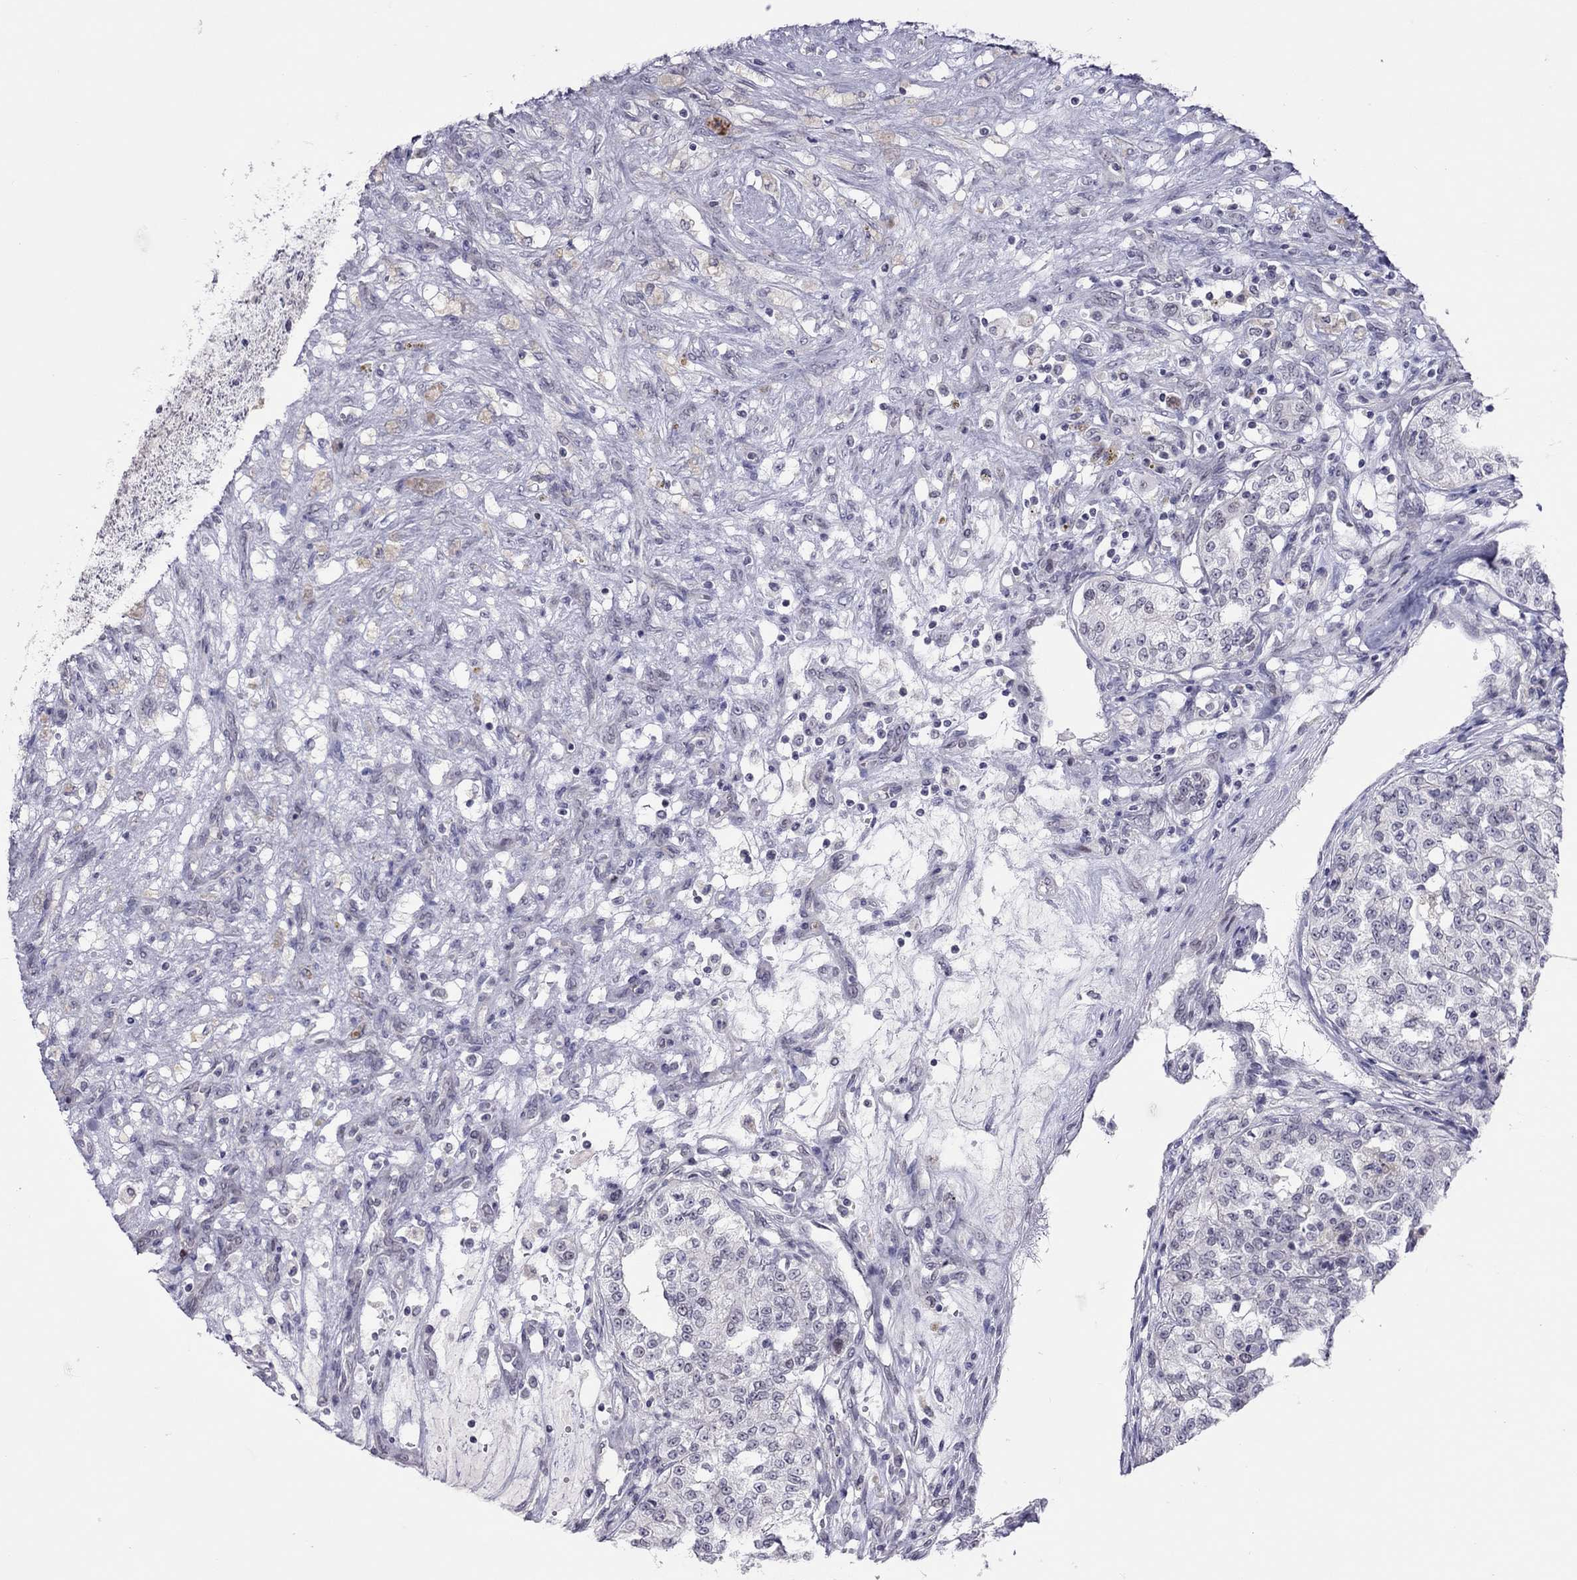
{"staining": {"intensity": "negative", "quantity": "none", "location": "none"}, "tissue": "renal cancer", "cell_type": "Tumor cells", "image_type": "cancer", "snomed": [{"axis": "morphology", "description": "Adenocarcinoma, NOS"}, {"axis": "topography", "description": "Kidney"}], "caption": "This is an IHC micrograph of renal adenocarcinoma. There is no positivity in tumor cells.", "gene": "JHY", "patient": {"sex": "female", "age": 63}}